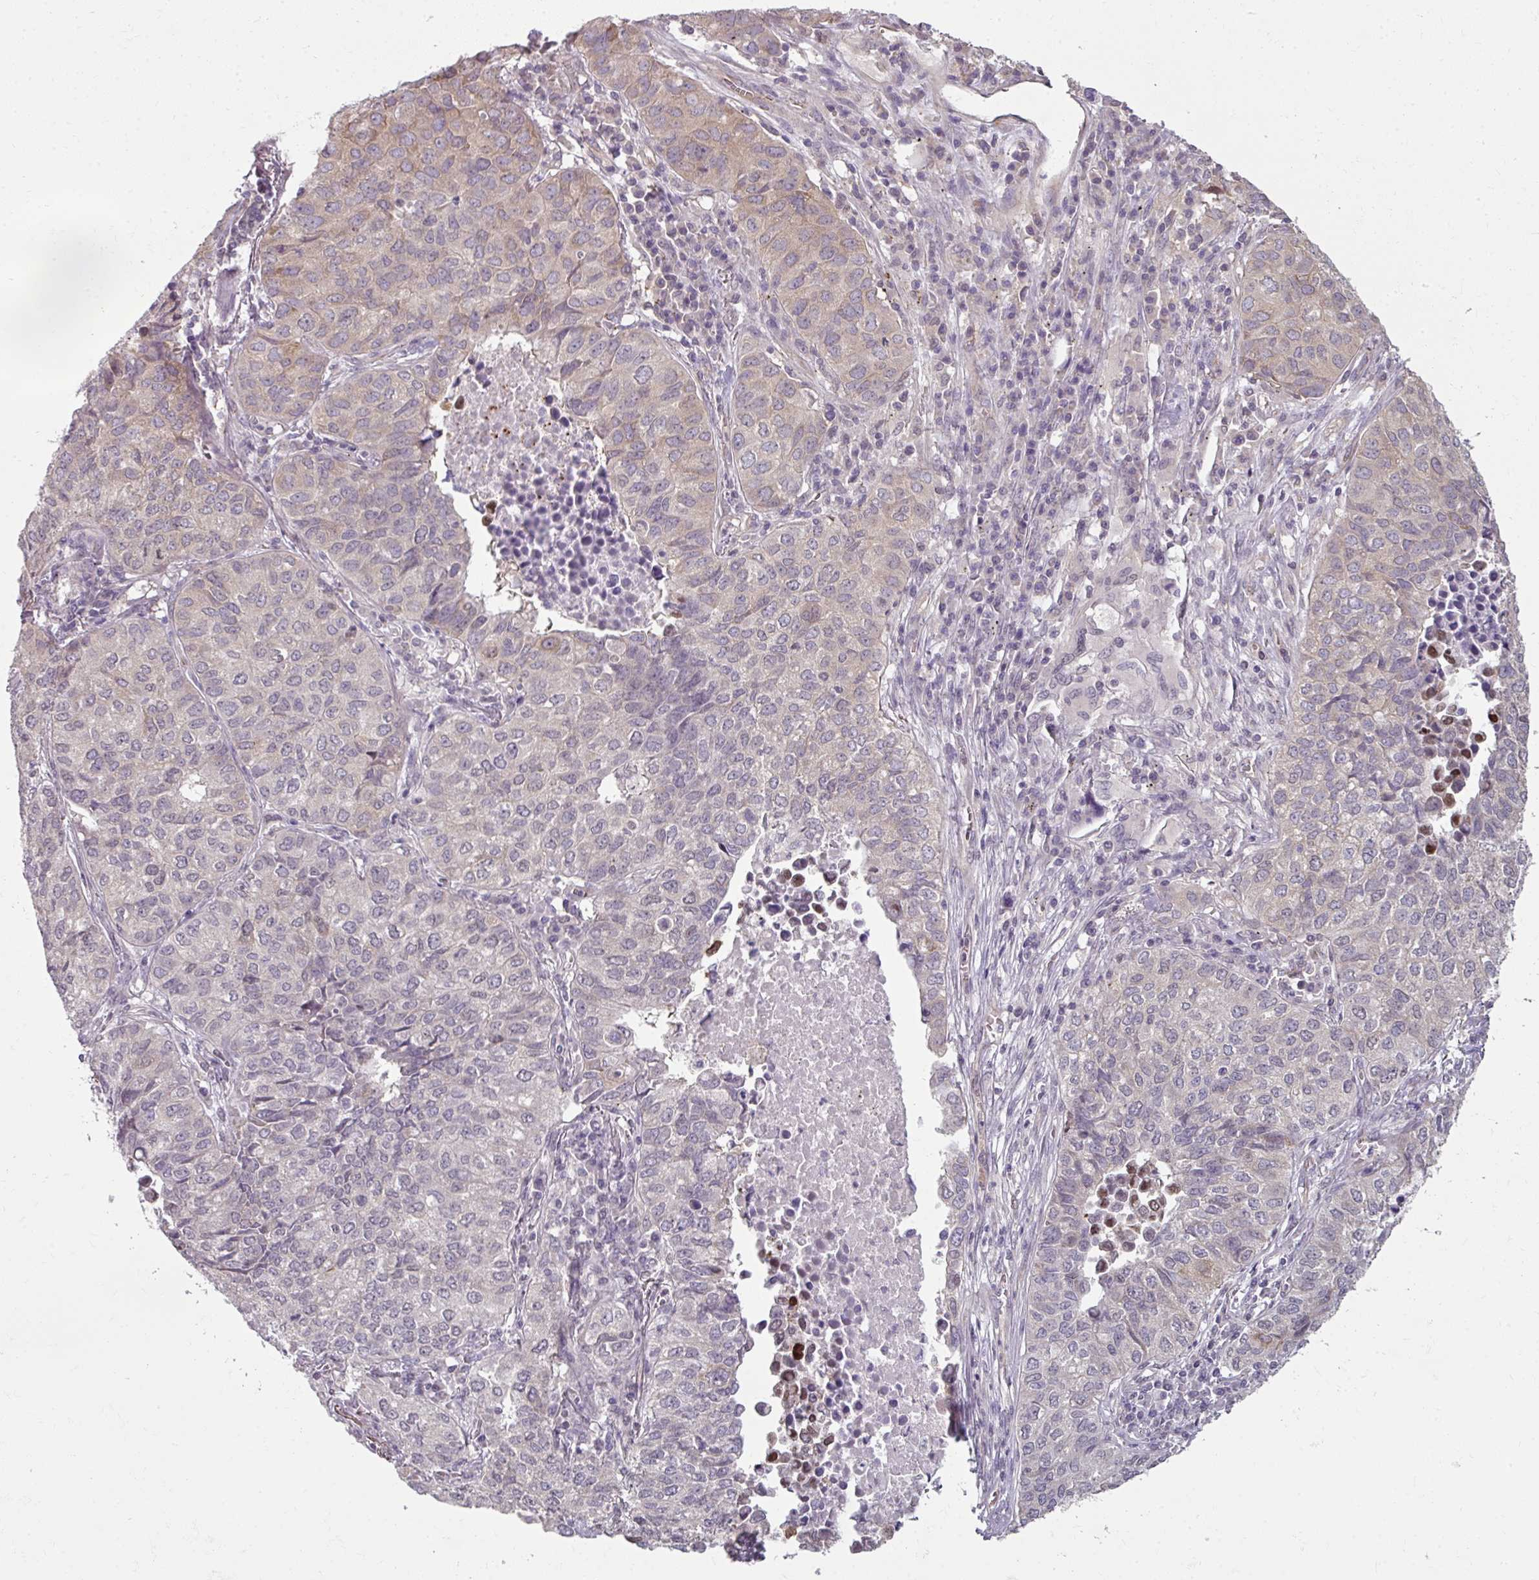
{"staining": {"intensity": "weak", "quantity": "<25%", "location": "cytoplasmic/membranous"}, "tissue": "lung cancer", "cell_type": "Tumor cells", "image_type": "cancer", "snomed": [{"axis": "morphology", "description": "Adenocarcinoma, NOS"}, {"axis": "topography", "description": "Lung"}], "caption": "Immunohistochemistry of lung cancer (adenocarcinoma) shows no expression in tumor cells.", "gene": "C19orf33", "patient": {"sex": "female", "age": 50}}